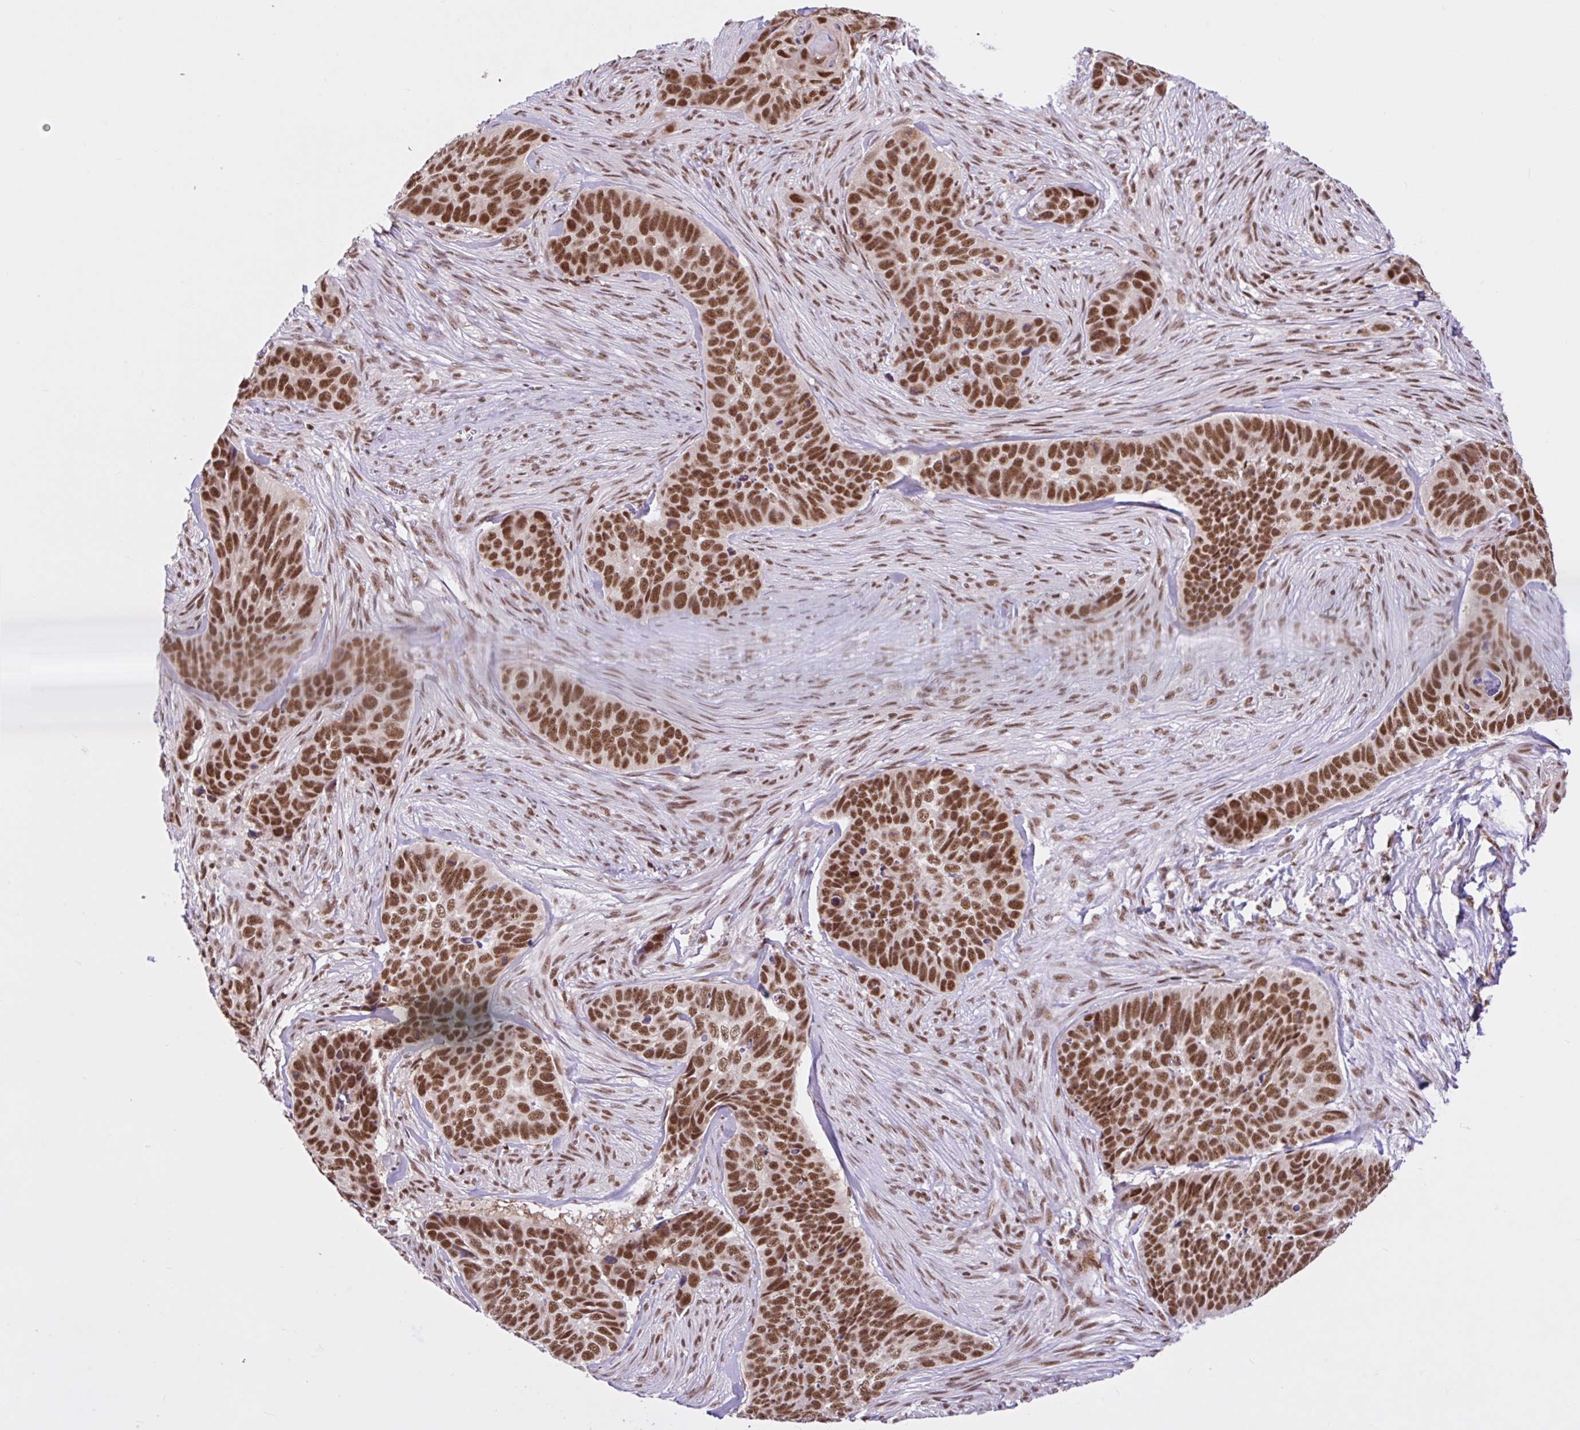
{"staining": {"intensity": "strong", "quantity": ">75%", "location": "nuclear"}, "tissue": "skin cancer", "cell_type": "Tumor cells", "image_type": "cancer", "snomed": [{"axis": "morphology", "description": "Basal cell carcinoma"}, {"axis": "topography", "description": "Skin"}], "caption": "A micrograph of human skin cancer (basal cell carcinoma) stained for a protein exhibits strong nuclear brown staining in tumor cells. Using DAB (brown) and hematoxylin (blue) stains, captured at high magnification using brightfield microscopy.", "gene": "CCDC12", "patient": {"sex": "female", "age": 82}}